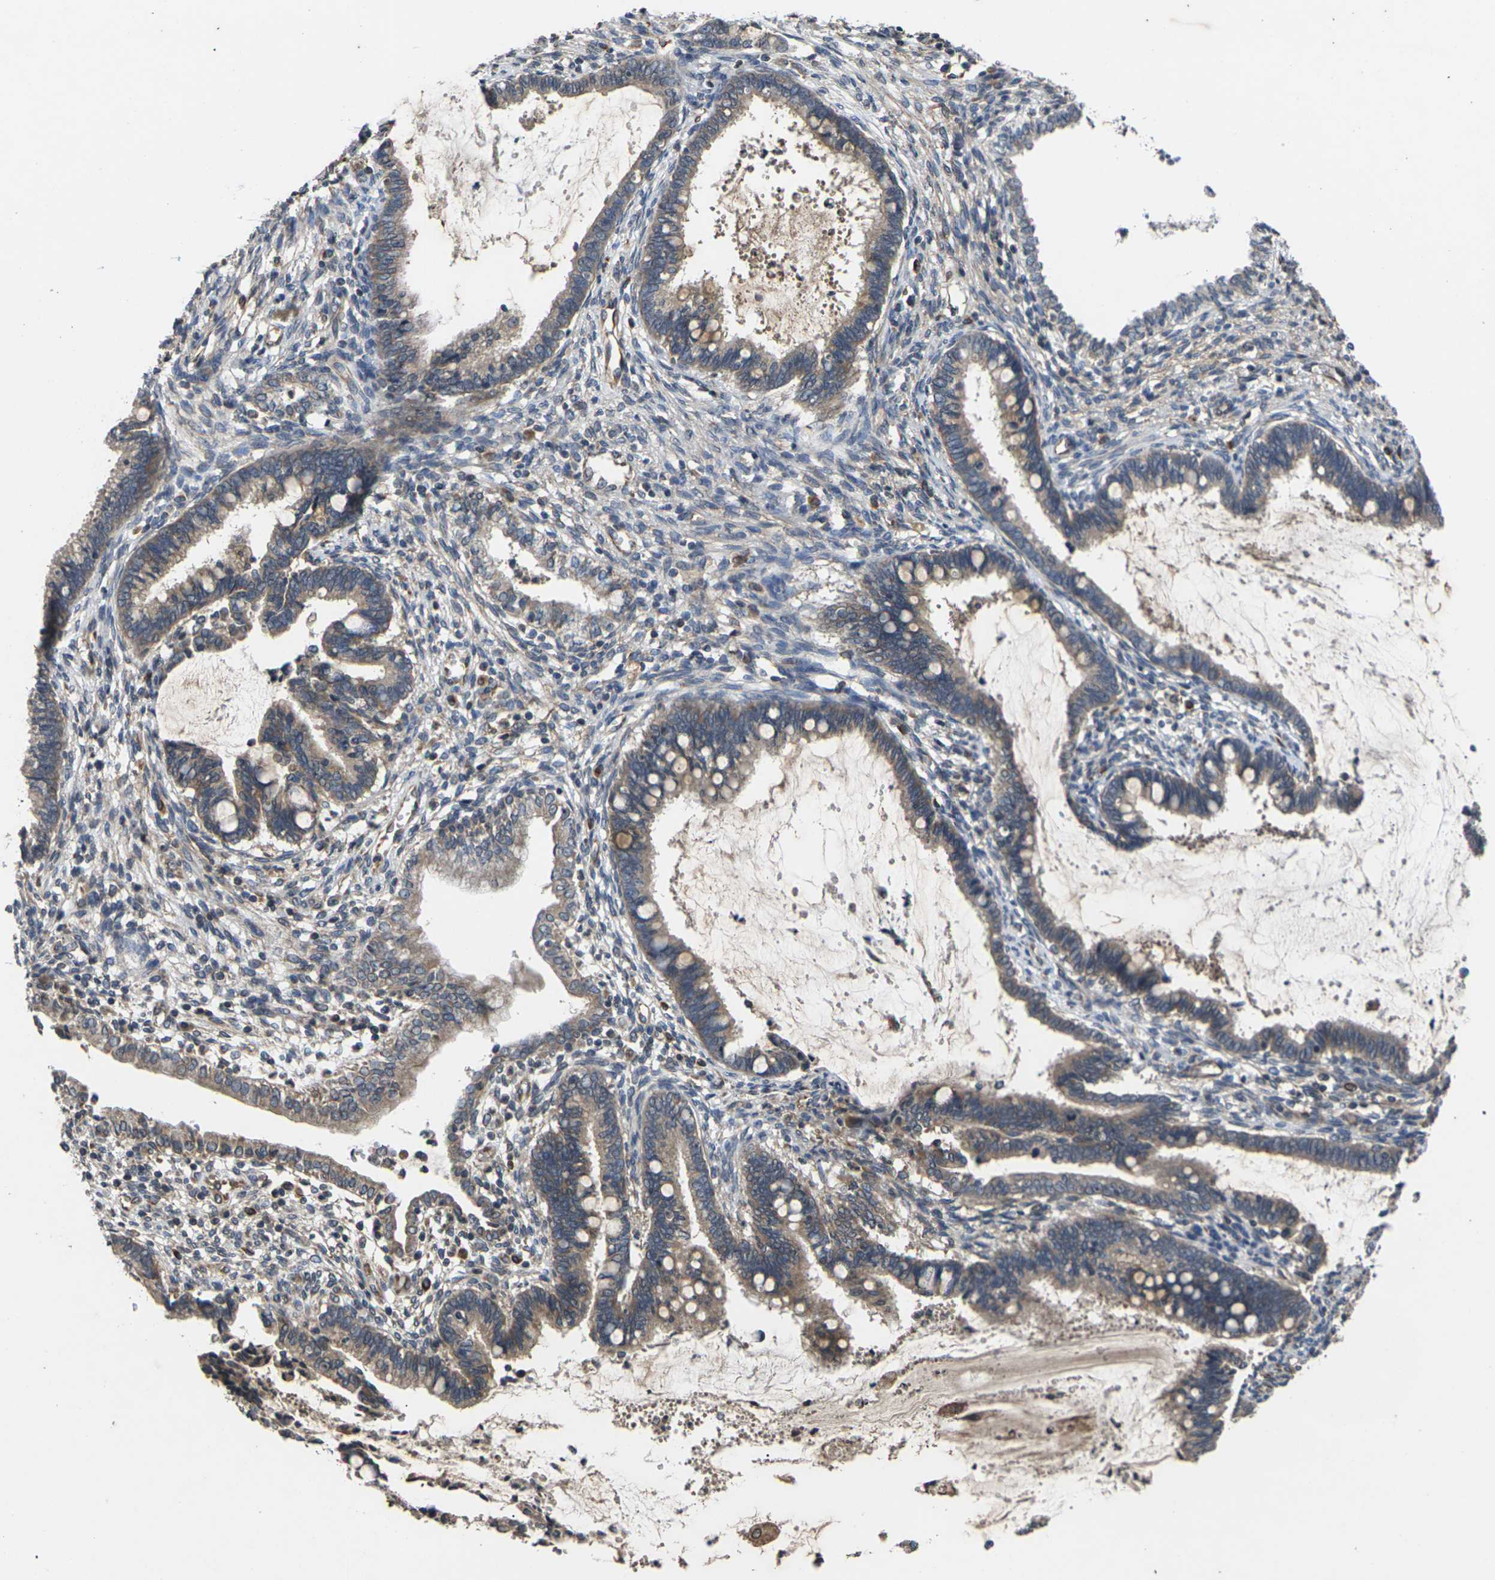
{"staining": {"intensity": "weak", "quantity": ">75%", "location": "cytoplasmic/membranous"}, "tissue": "cervical cancer", "cell_type": "Tumor cells", "image_type": "cancer", "snomed": [{"axis": "morphology", "description": "Adenocarcinoma, NOS"}, {"axis": "topography", "description": "Cervix"}], "caption": "Immunohistochemistry (IHC) staining of cervical cancer (adenocarcinoma), which reveals low levels of weak cytoplasmic/membranous staining in approximately >75% of tumor cells indicating weak cytoplasmic/membranous protein staining. The staining was performed using DAB (brown) for protein detection and nuclei were counterstained in hematoxylin (blue).", "gene": "DKK2", "patient": {"sex": "female", "age": 44}}